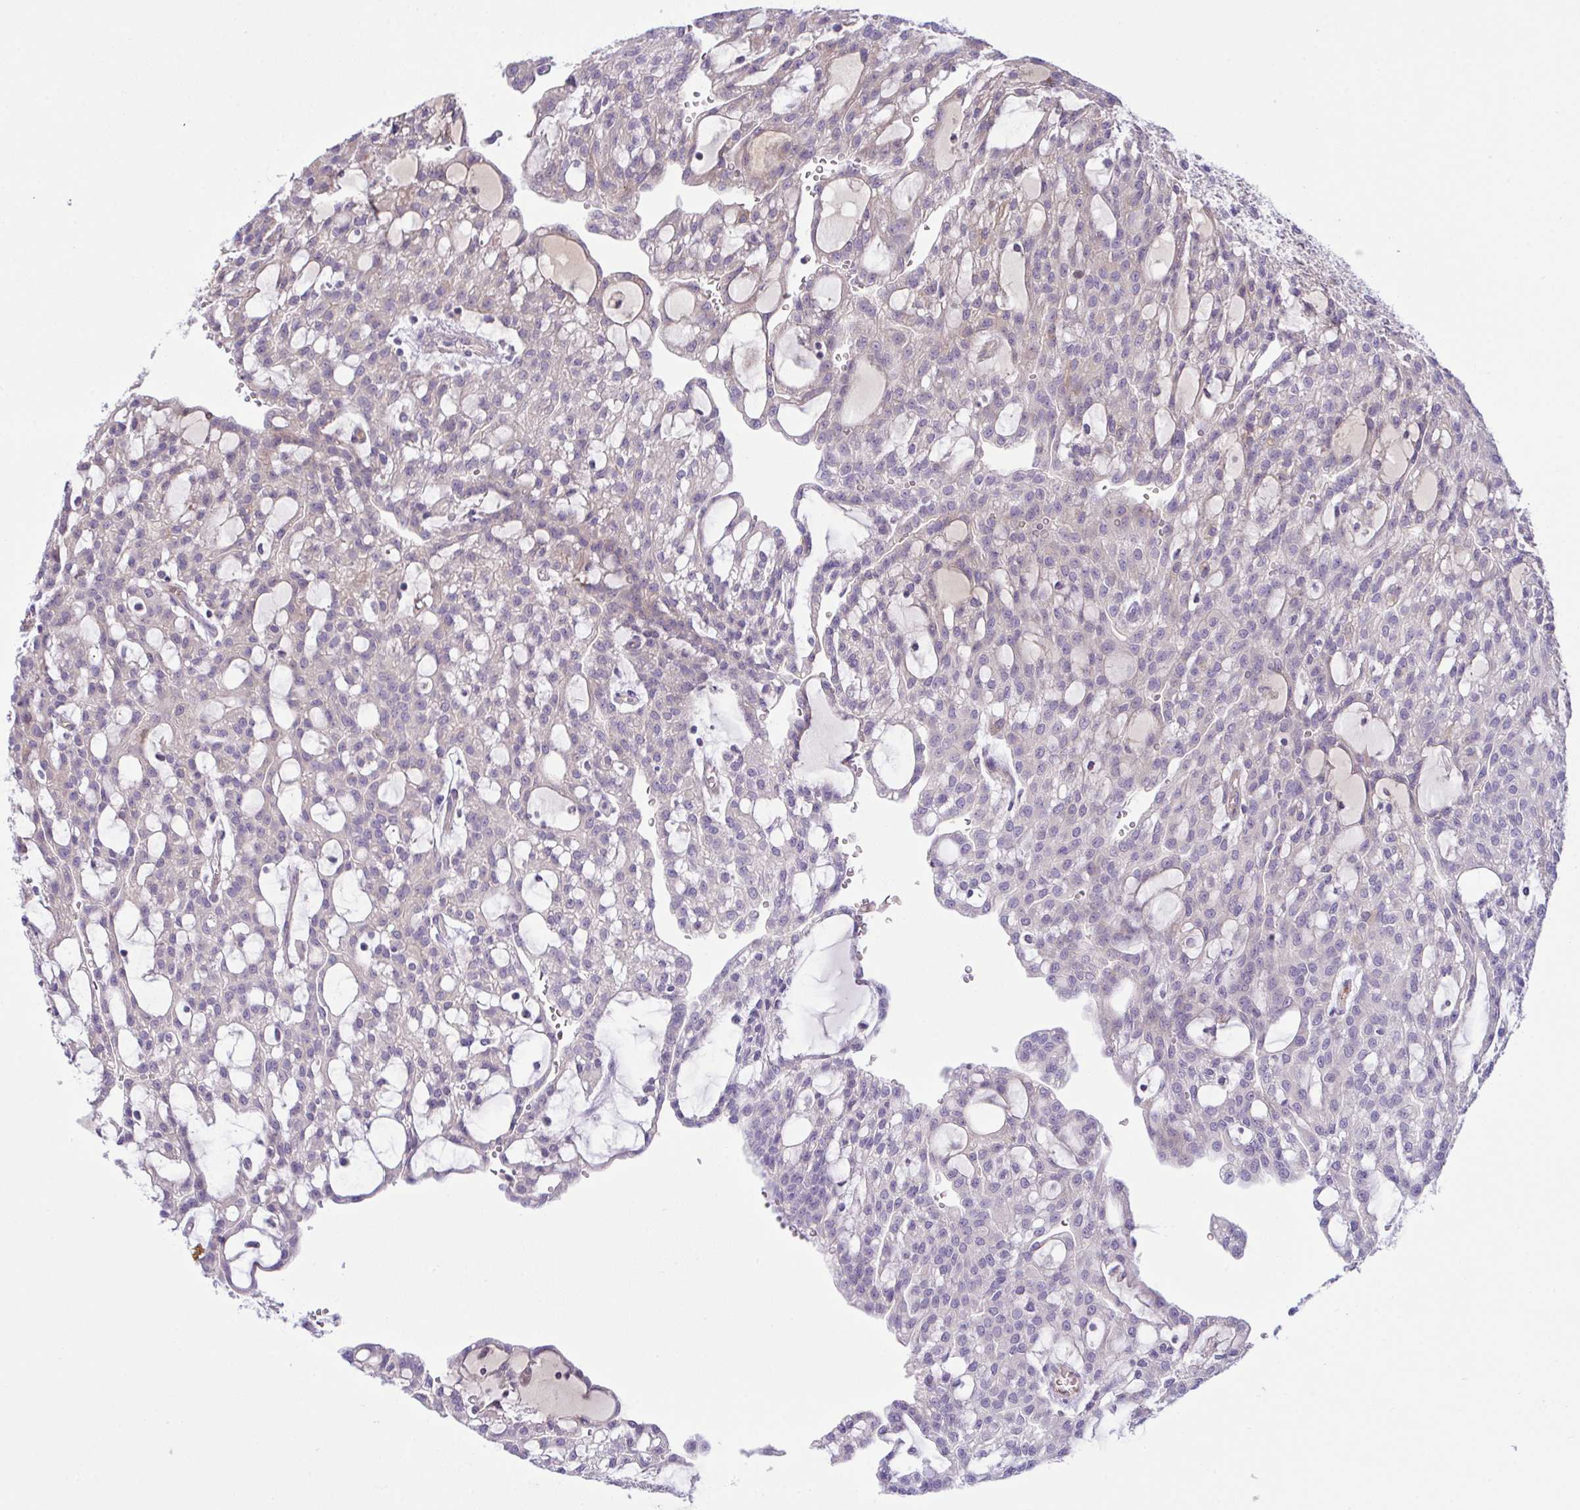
{"staining": {"intensity": "negative", "quantity": "none", "location": "none"}, "tissue": "renal cancer", "cell_type": "Tumor cells", "image_type": "cancer", "snomed": [{"axis": "morphology", "description": "Adenocarcinoma, NOS"}, {"axis": "topography", "description": "Kidney"}], "caption": "This is an immunohistochemistry photomicrograph of human adenocarcinoma (renal). There is no positivity in tumor cells.", "gene": "SYNPO2L", "patient": {"sex": "male", "age": 63}}